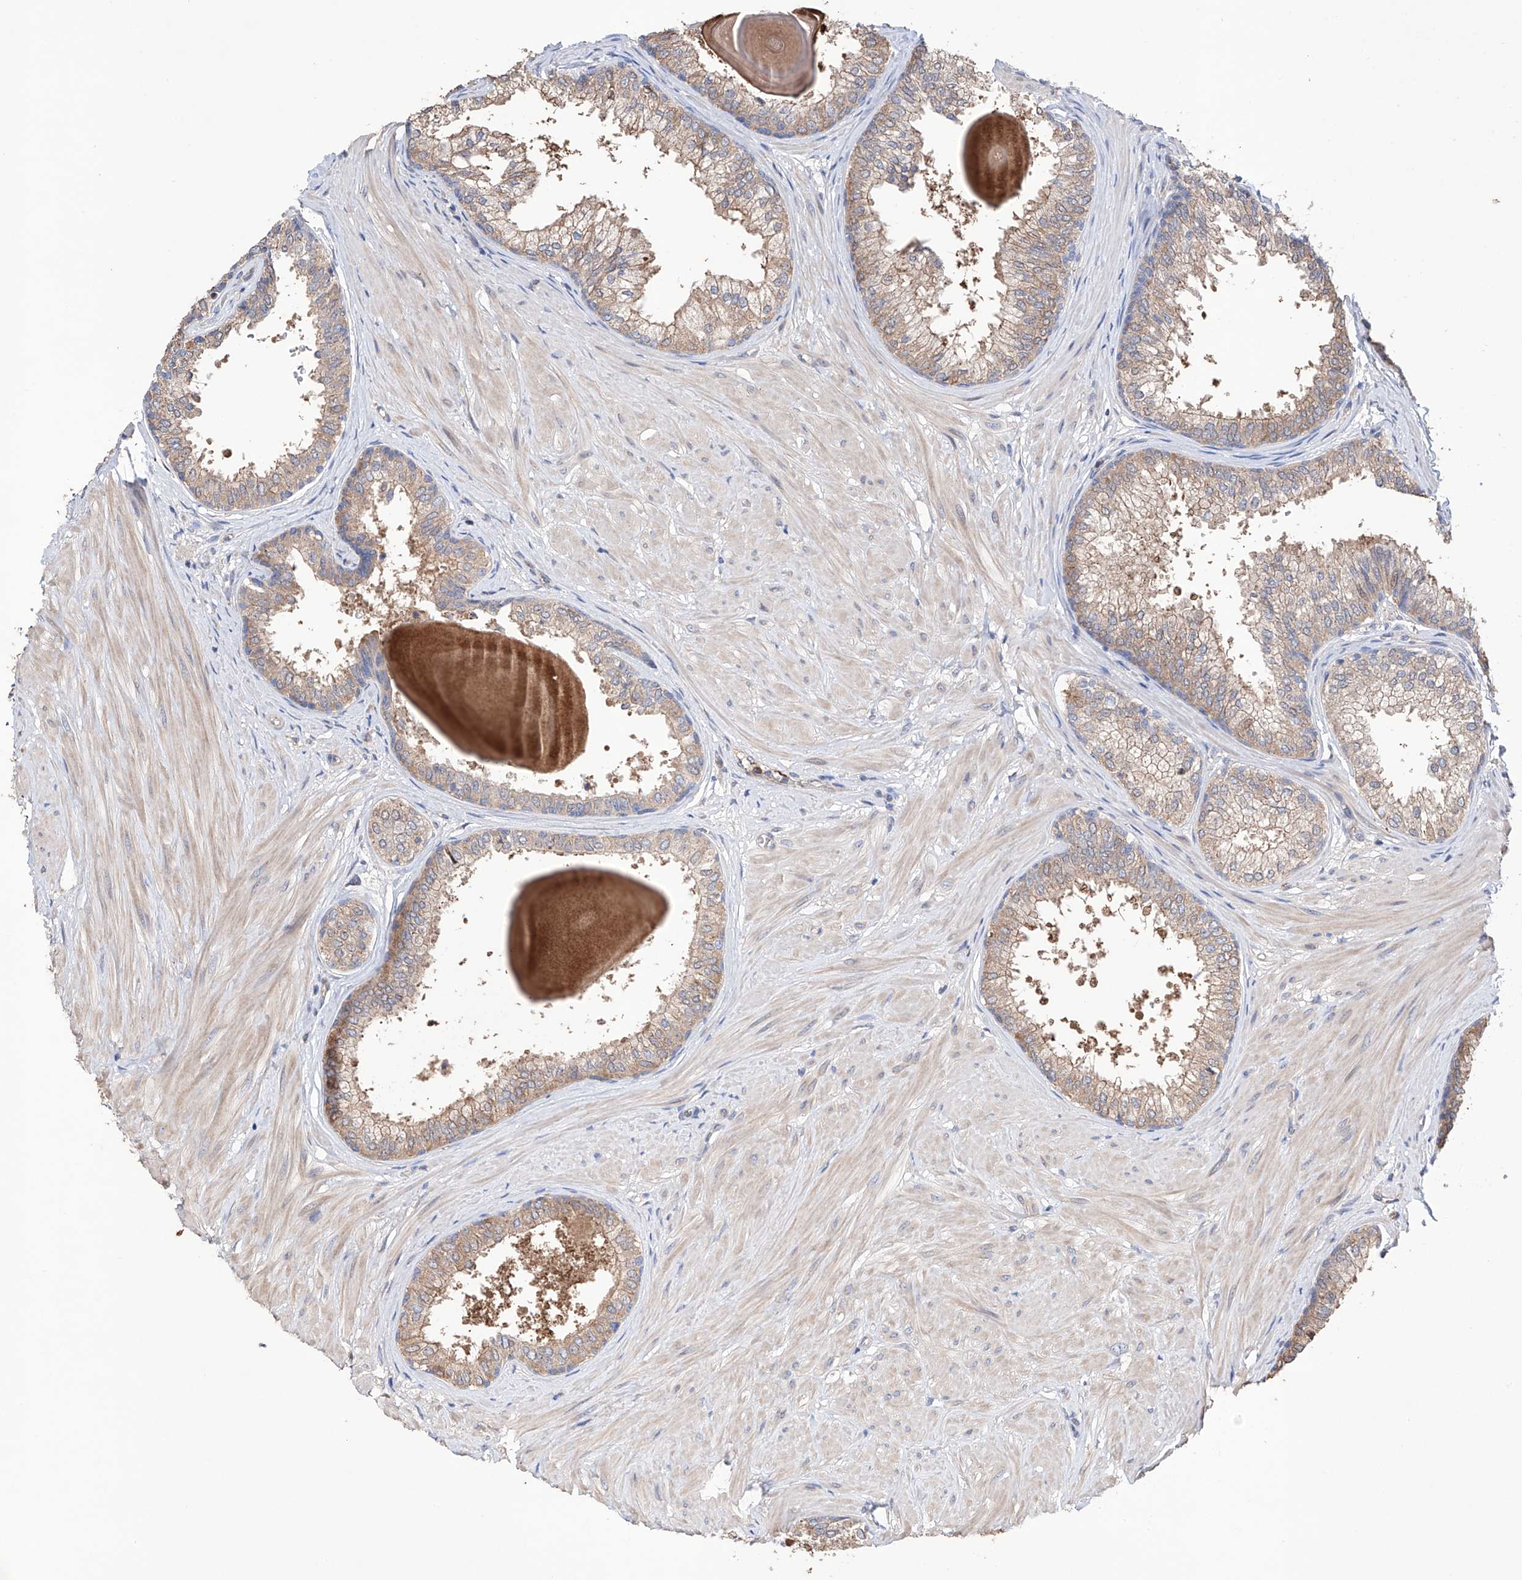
{"staining": {"intensity": "moderate", "quantity": "25%-75%", "location": "cytoplasmic/membranous"}, "tissue": "prostate", "cell_type": "Glandular cells", "image_type": "normal", "snomed": [{"axis": "morphology", "description": "Normal tissue, NOS"}, {"axis": "topography", "description": "Prostate"}], "caption": "Approximately 25%-75% of glandular cells in unremarkable human prostate demonstrate moderate cytoplasmic/membranous protein staining as visualized by brown immunohistochemical staining.", "gene": "AFG1L", "patient": {"sex": "male", "age": 48}}